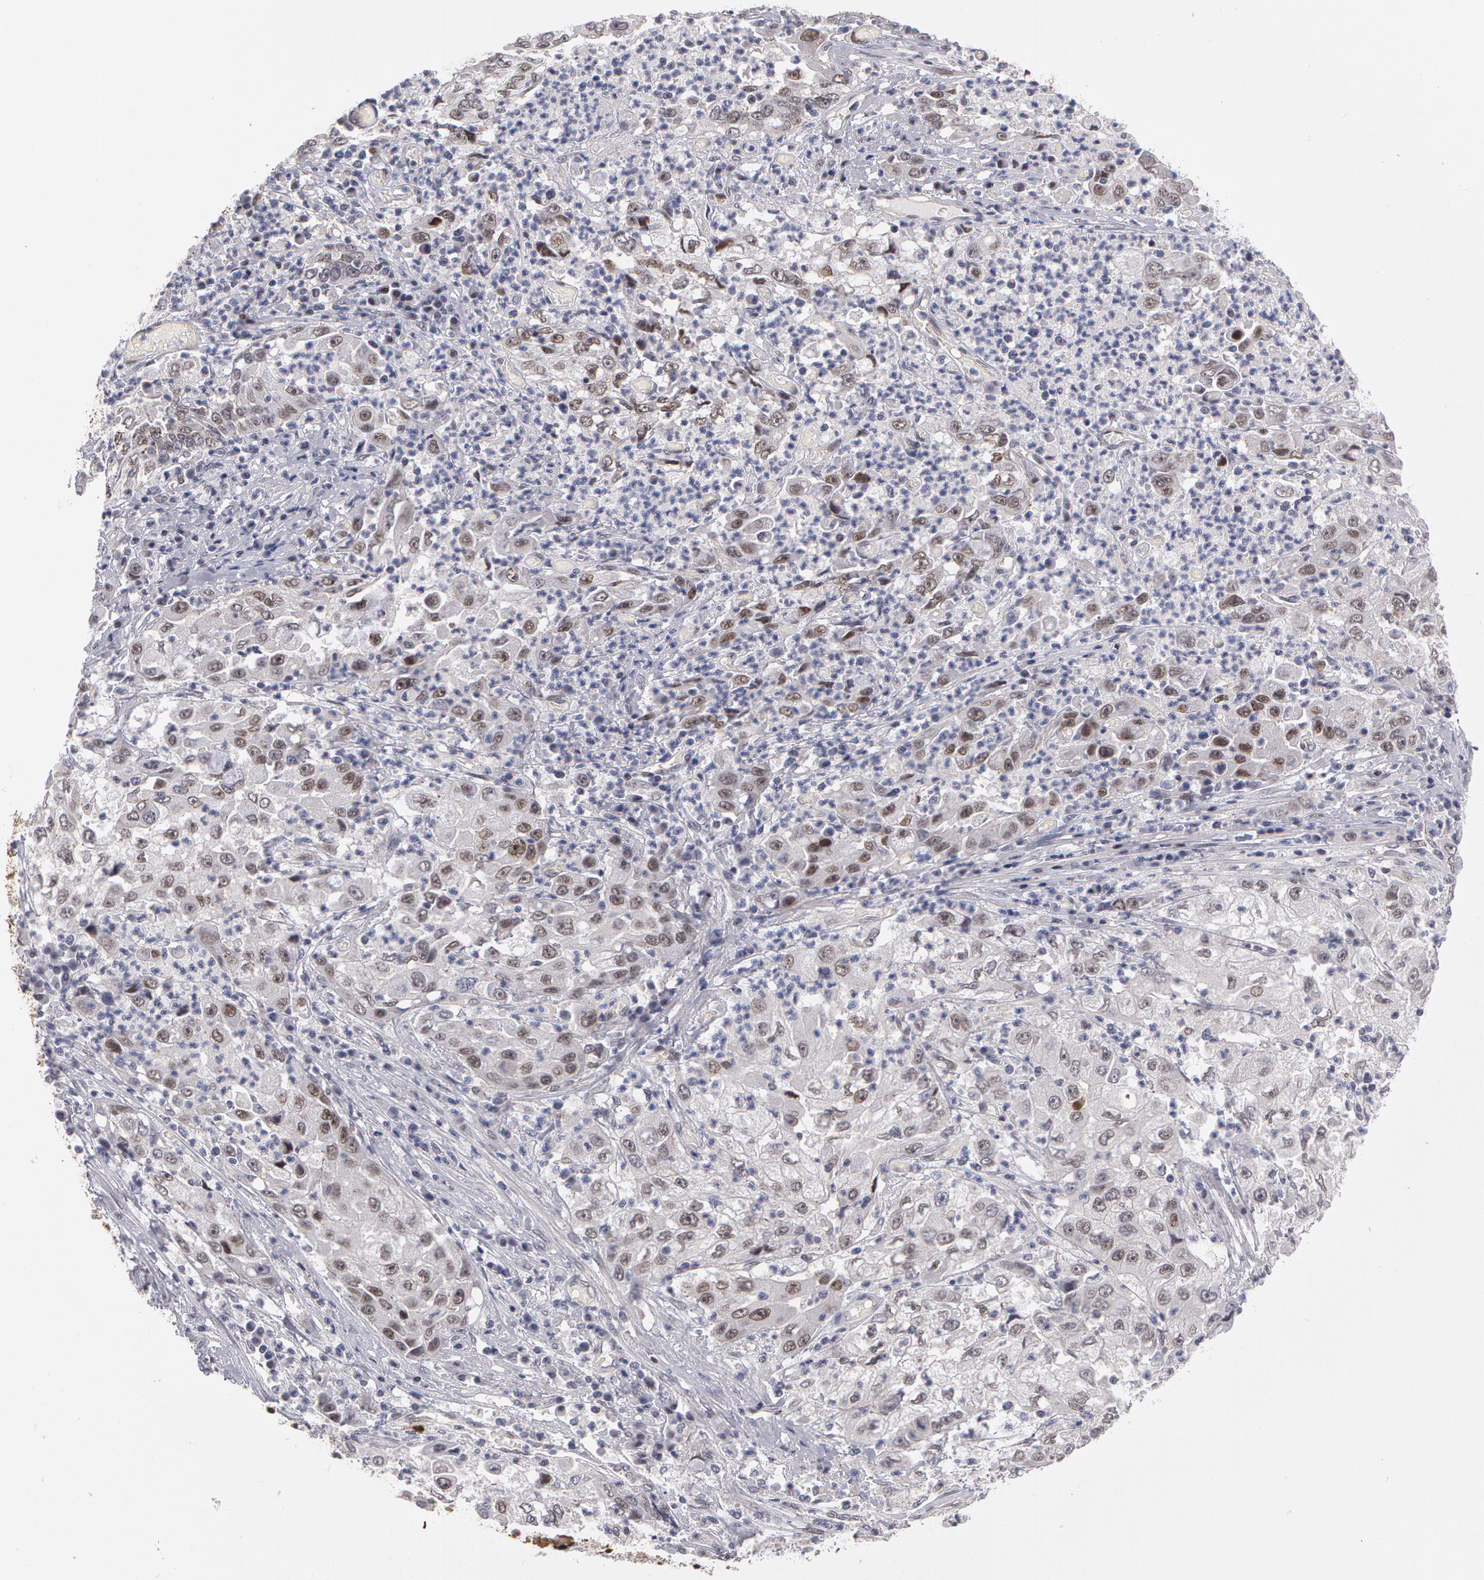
{"staining": {"intensity": "weak", "quantity": "<25%", "location": "nuclear"}, "tissue": "cervical cancer", "cell_type": "Tumor cells", "image_type": "cancer", "snomed": [{"axis": "morphology", "description": "Squamous cell carcinoma, NOS"}, {"axis": "topography", "description": "Cervix"}], "caption": "Immunohistochemistry histopathology image of neoplastic tissue: cervical cancer (squamous cell carcinoma) stained with DAB shows no significant protein expression in tumor cells. The staining is performed using DAB brown chromogen with nuclei counter-stained in using hematoxylin.", "gene": "PRICKLE1", "patient": {"sex": "female", "age": 36}}